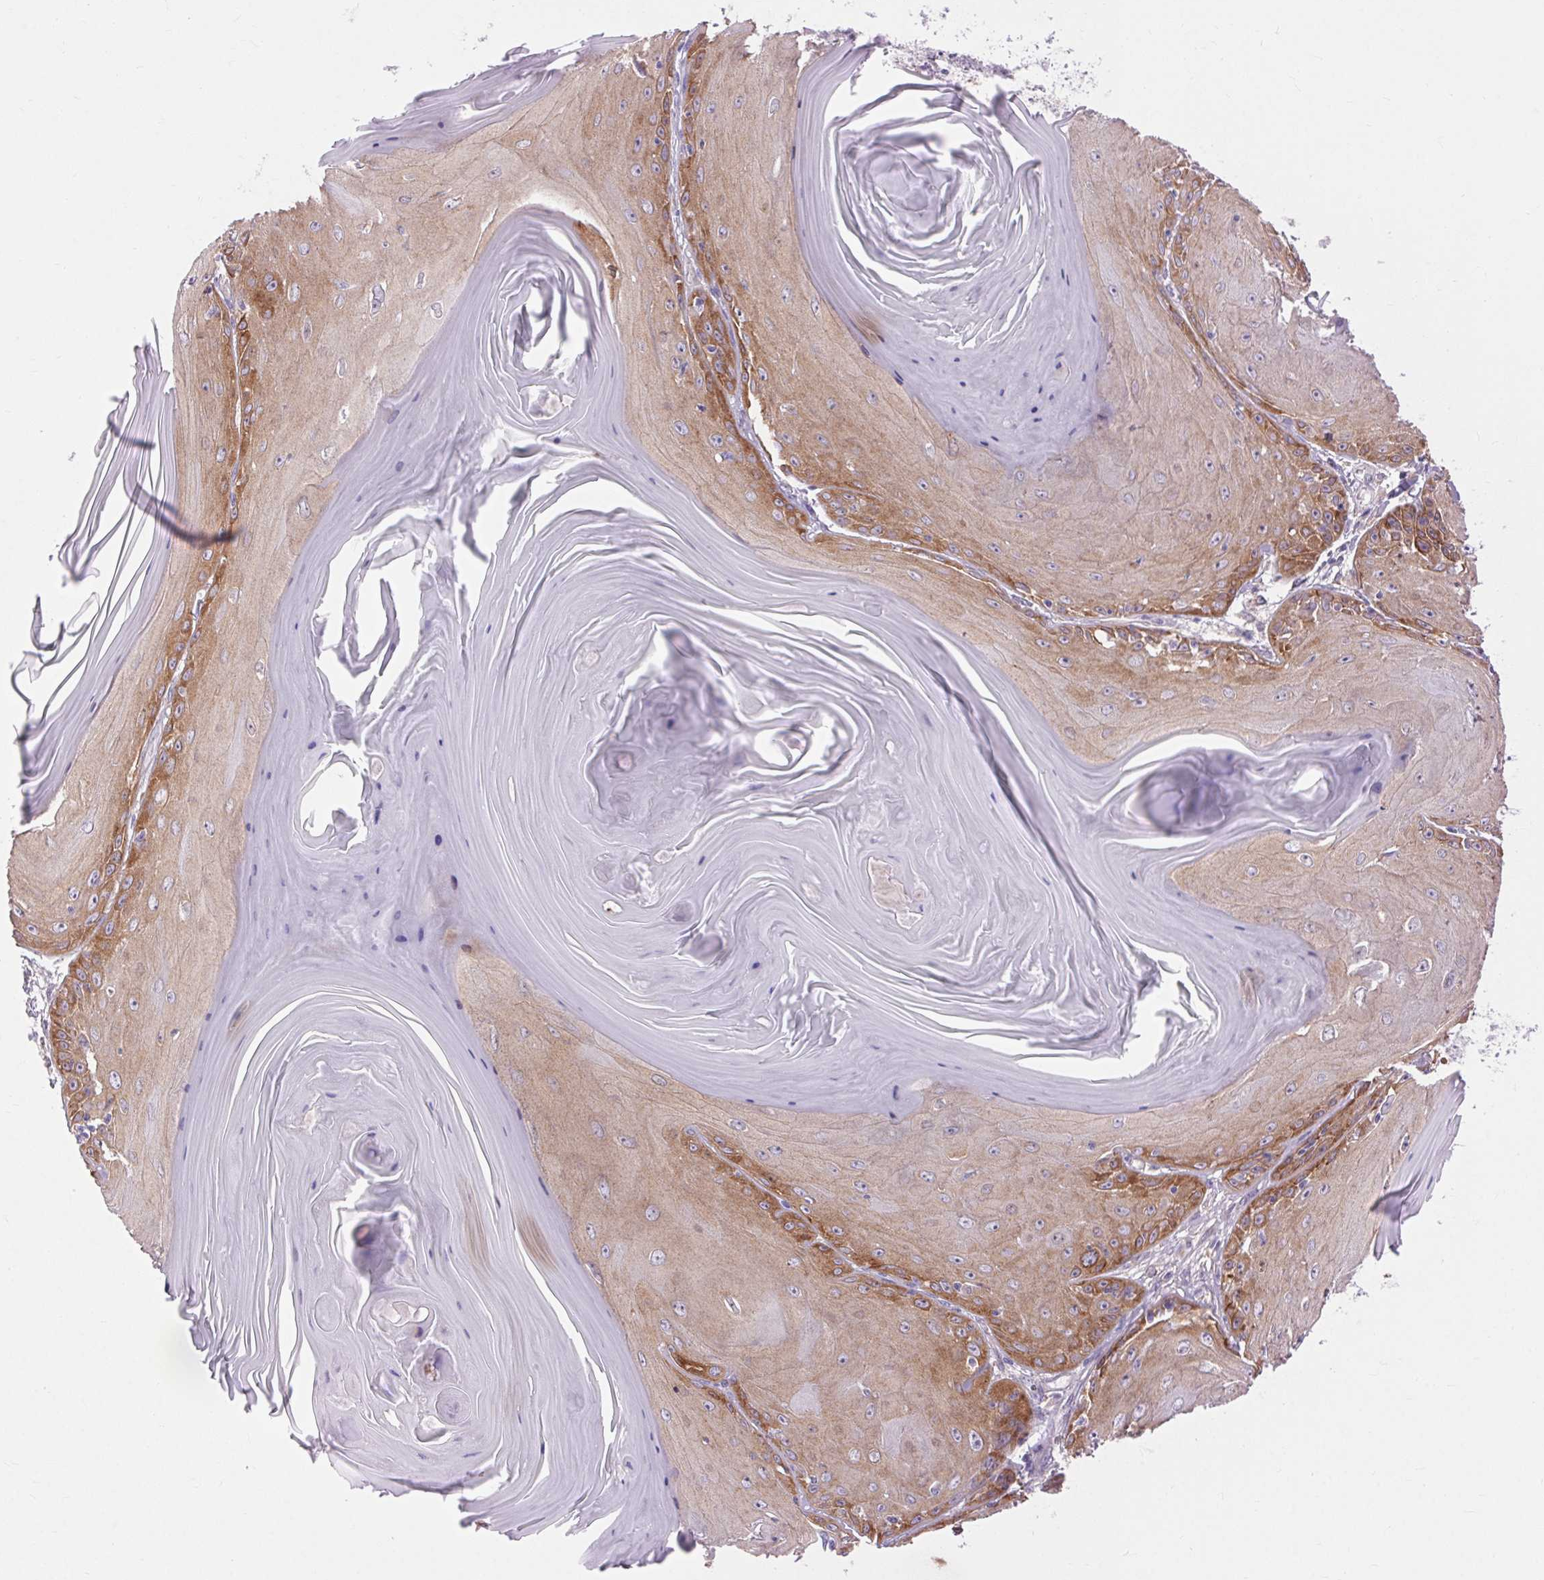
{"staining": {"intensity": "moderate", "quantity": "25%-75%", "location": "cytoplasmic/membranous"}, "tissue": "skin cancer", "cell_type": "Tumor cells", "image_type": "cancer", "snomed": [{"axis": "morphology", "description": "Squamous cell carcinoma, NOS"}, {"axis": "topography", "description": "Skin"}, {"axis": "topography", "description": "Vulva"}], "caption": "Brown immunohistochemical staining in skin cancer displays moderate cytoplasmic/membranous staining in about 25%-75% of tumor cells. The protein is stained brown, and the nuclei are stained in blue (DAB IHC with brightfield microscopy, high magnification).", "gene": "SOWAHC", "patient": {"sex": "female", "age": 85}}